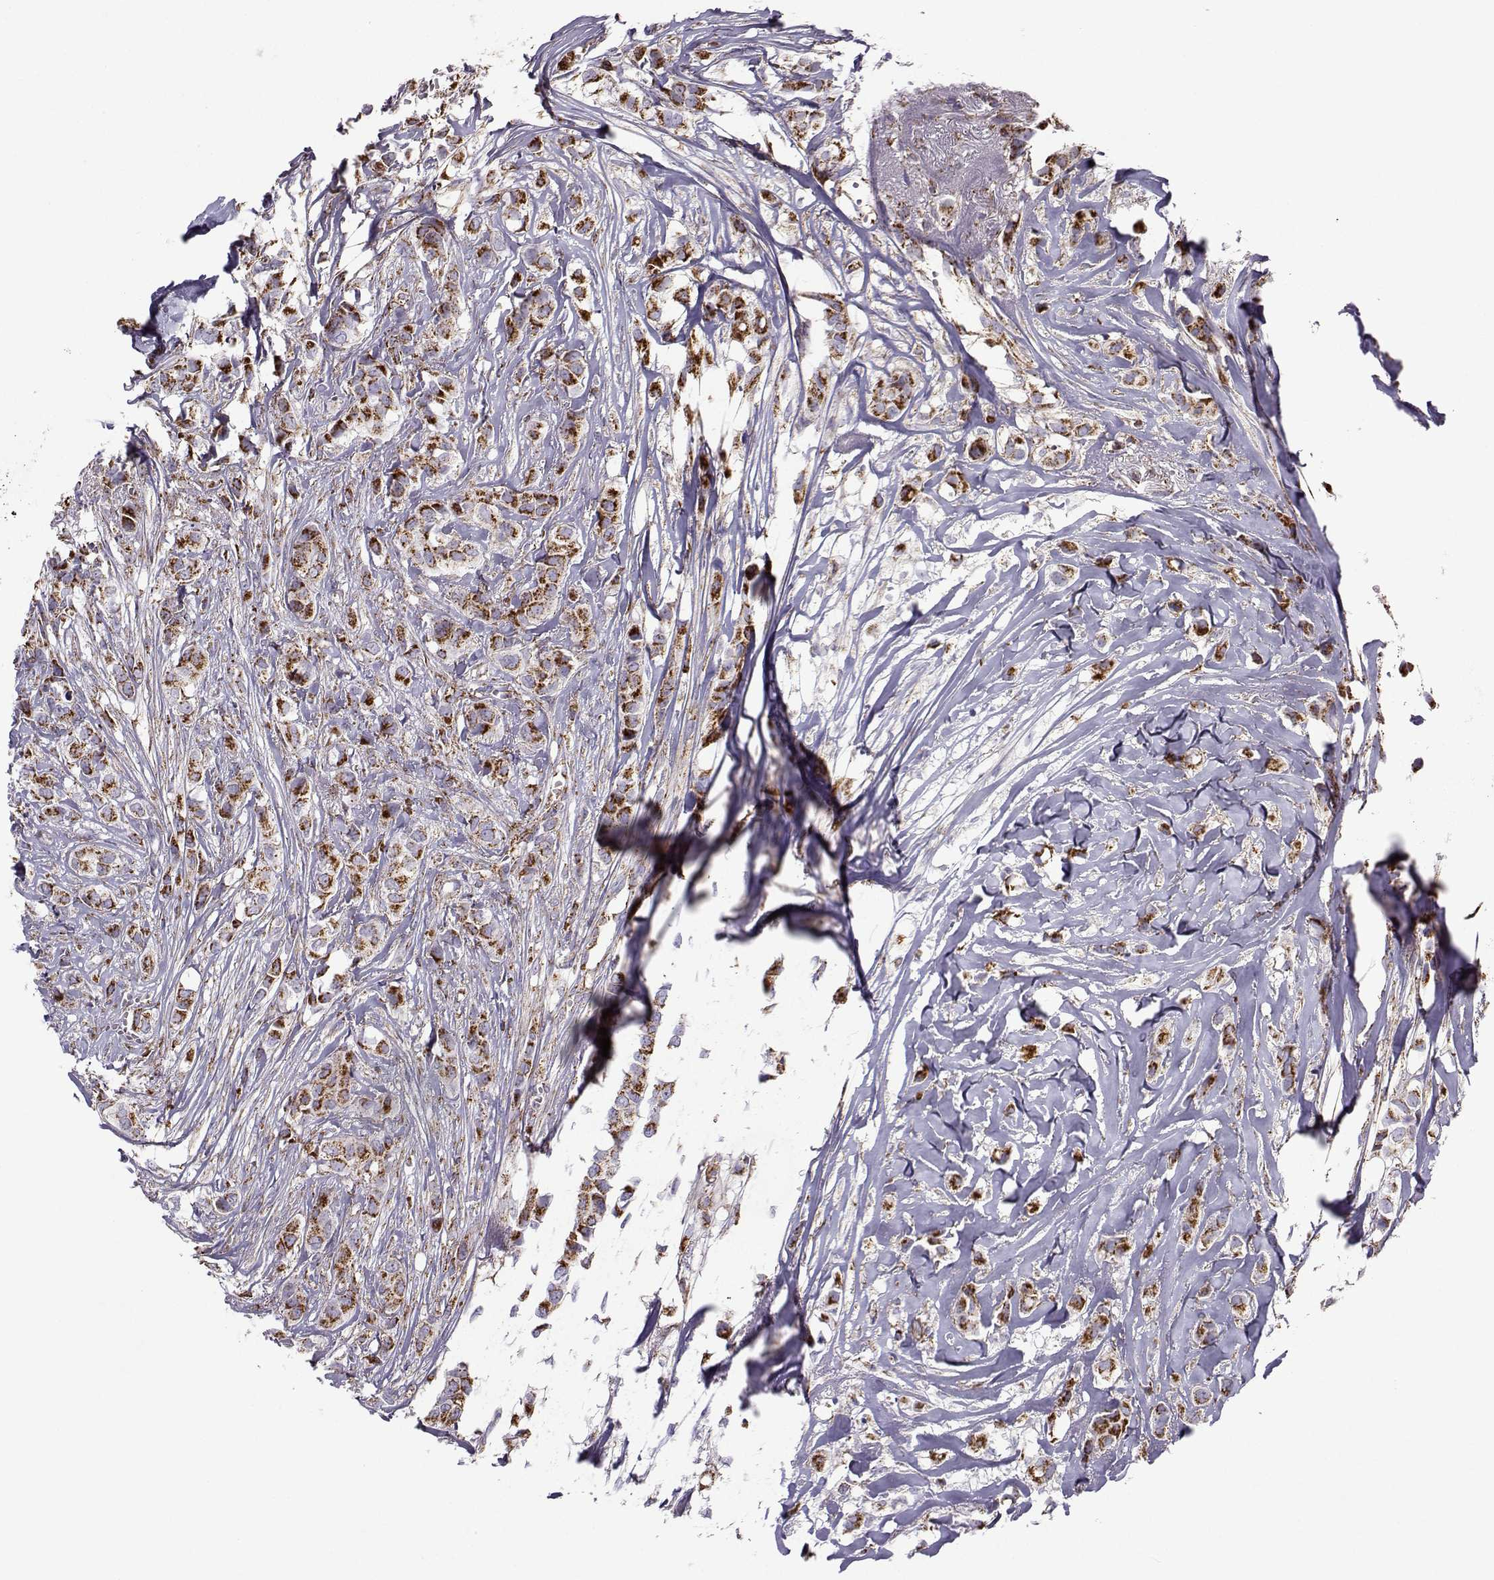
{"staining": {"intensity": "strong", "quantity": ">75%", "location": "cytoplasmic/membranous"}, "tissue": "breast cancer", "cell_type": "Tumor cells", "image_type": "cancer", "snomed": [{"axis": "morphology", "description": "Duct carcinoma"}, {"axis": "topography", "description": "Breast"}], "caption": "The photomicrograph displays immunohistochemical staining of breast cancer. There is strong cytoplasmic/membranous expression is appreciated in approximately >75% of tumor cells.", "gene": "NECAB3", "patient": {"sex": "female", "age": 85}}